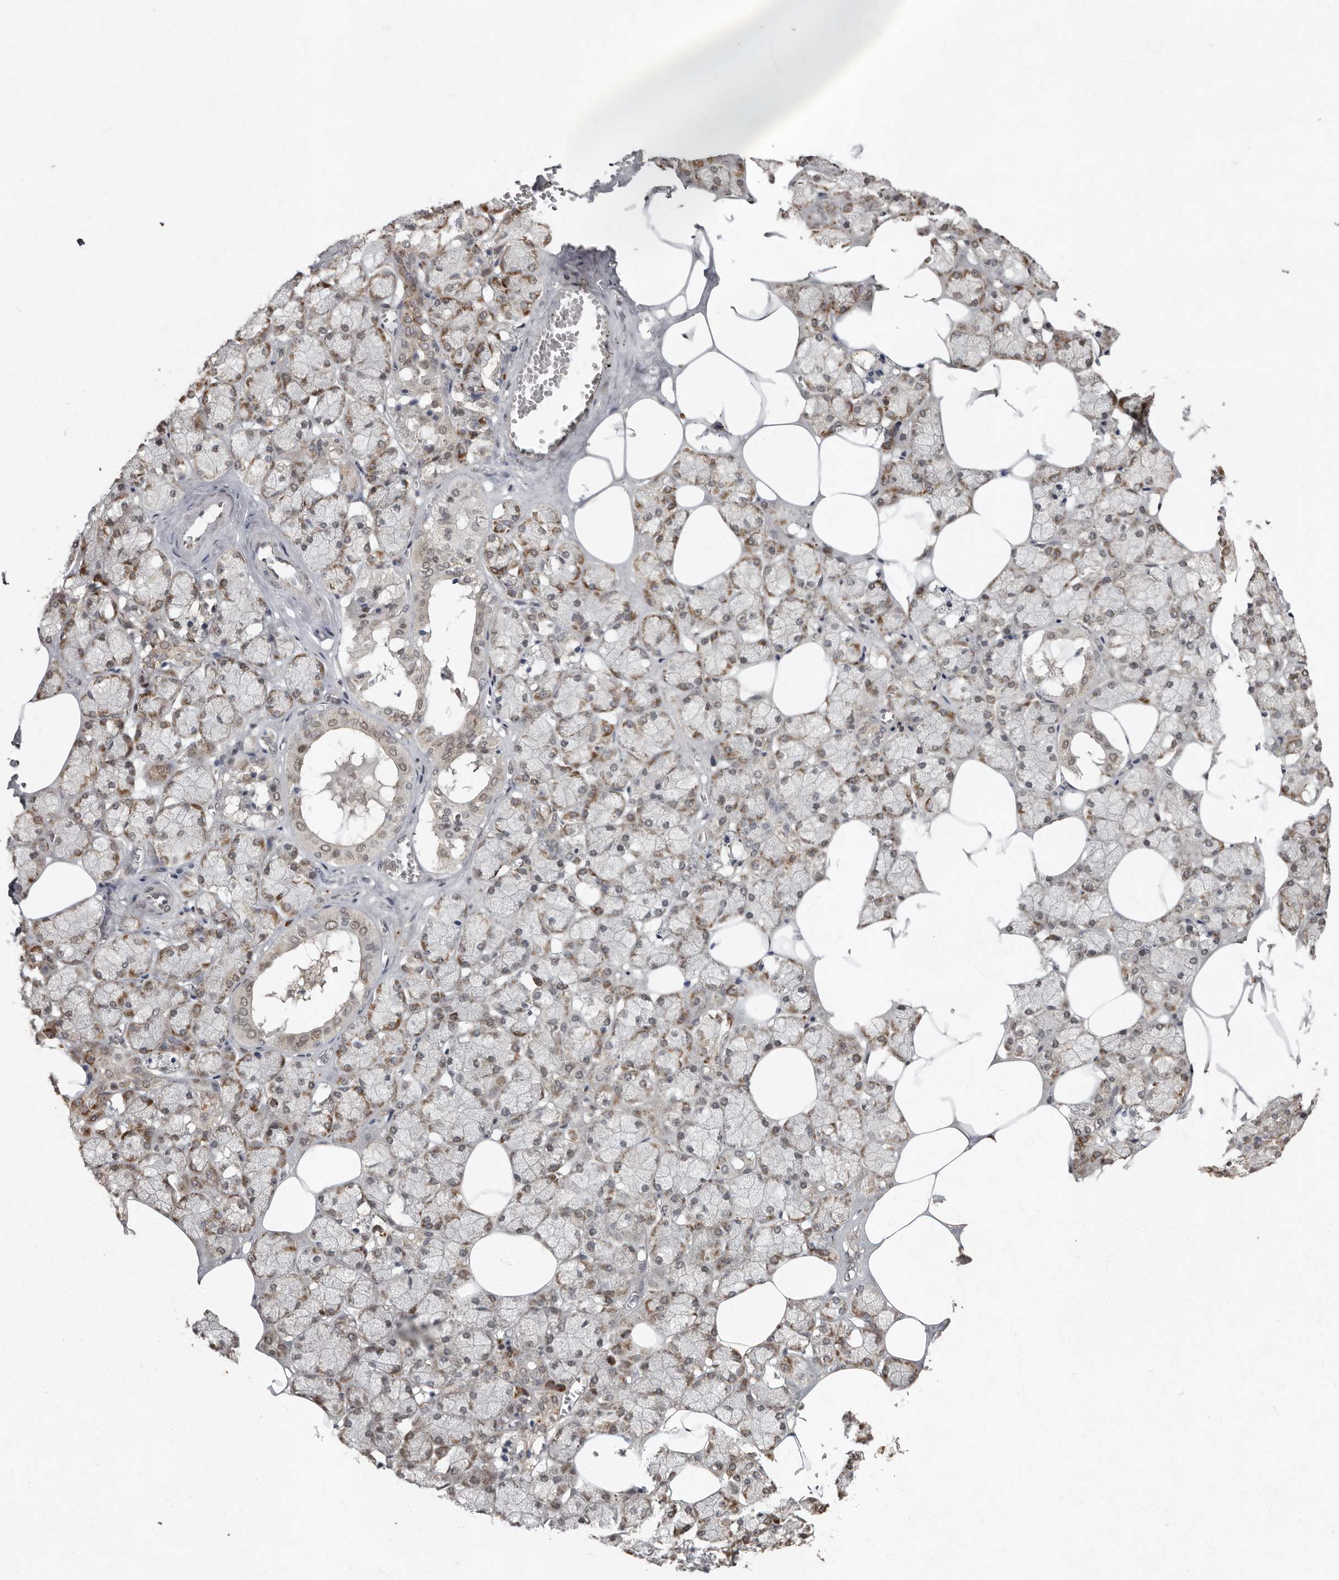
{"staining": {"intensity": "moderate", "quantity": ">75%", "location": "cytoplasmic/membranous,nuclear"}, "tissue": "salivary gland", "cell_type": "Glandular cells", "image_type": "normal", "snomed": [{"axis": "morphology", "description": "Normal tissue, NOS"}, {"axis": "topography", "description": "Salivary gland"}], "caption": "IHC photomicrograph of normal salivary gland stained for a protein (brown), which demonstrates medium levels of moderate cytoplasmic/membranous,nuclear expression in approximately >75% of glandular cells.", "gene": "LRGUK", "patient": {"sex": "male", "age": 62}}